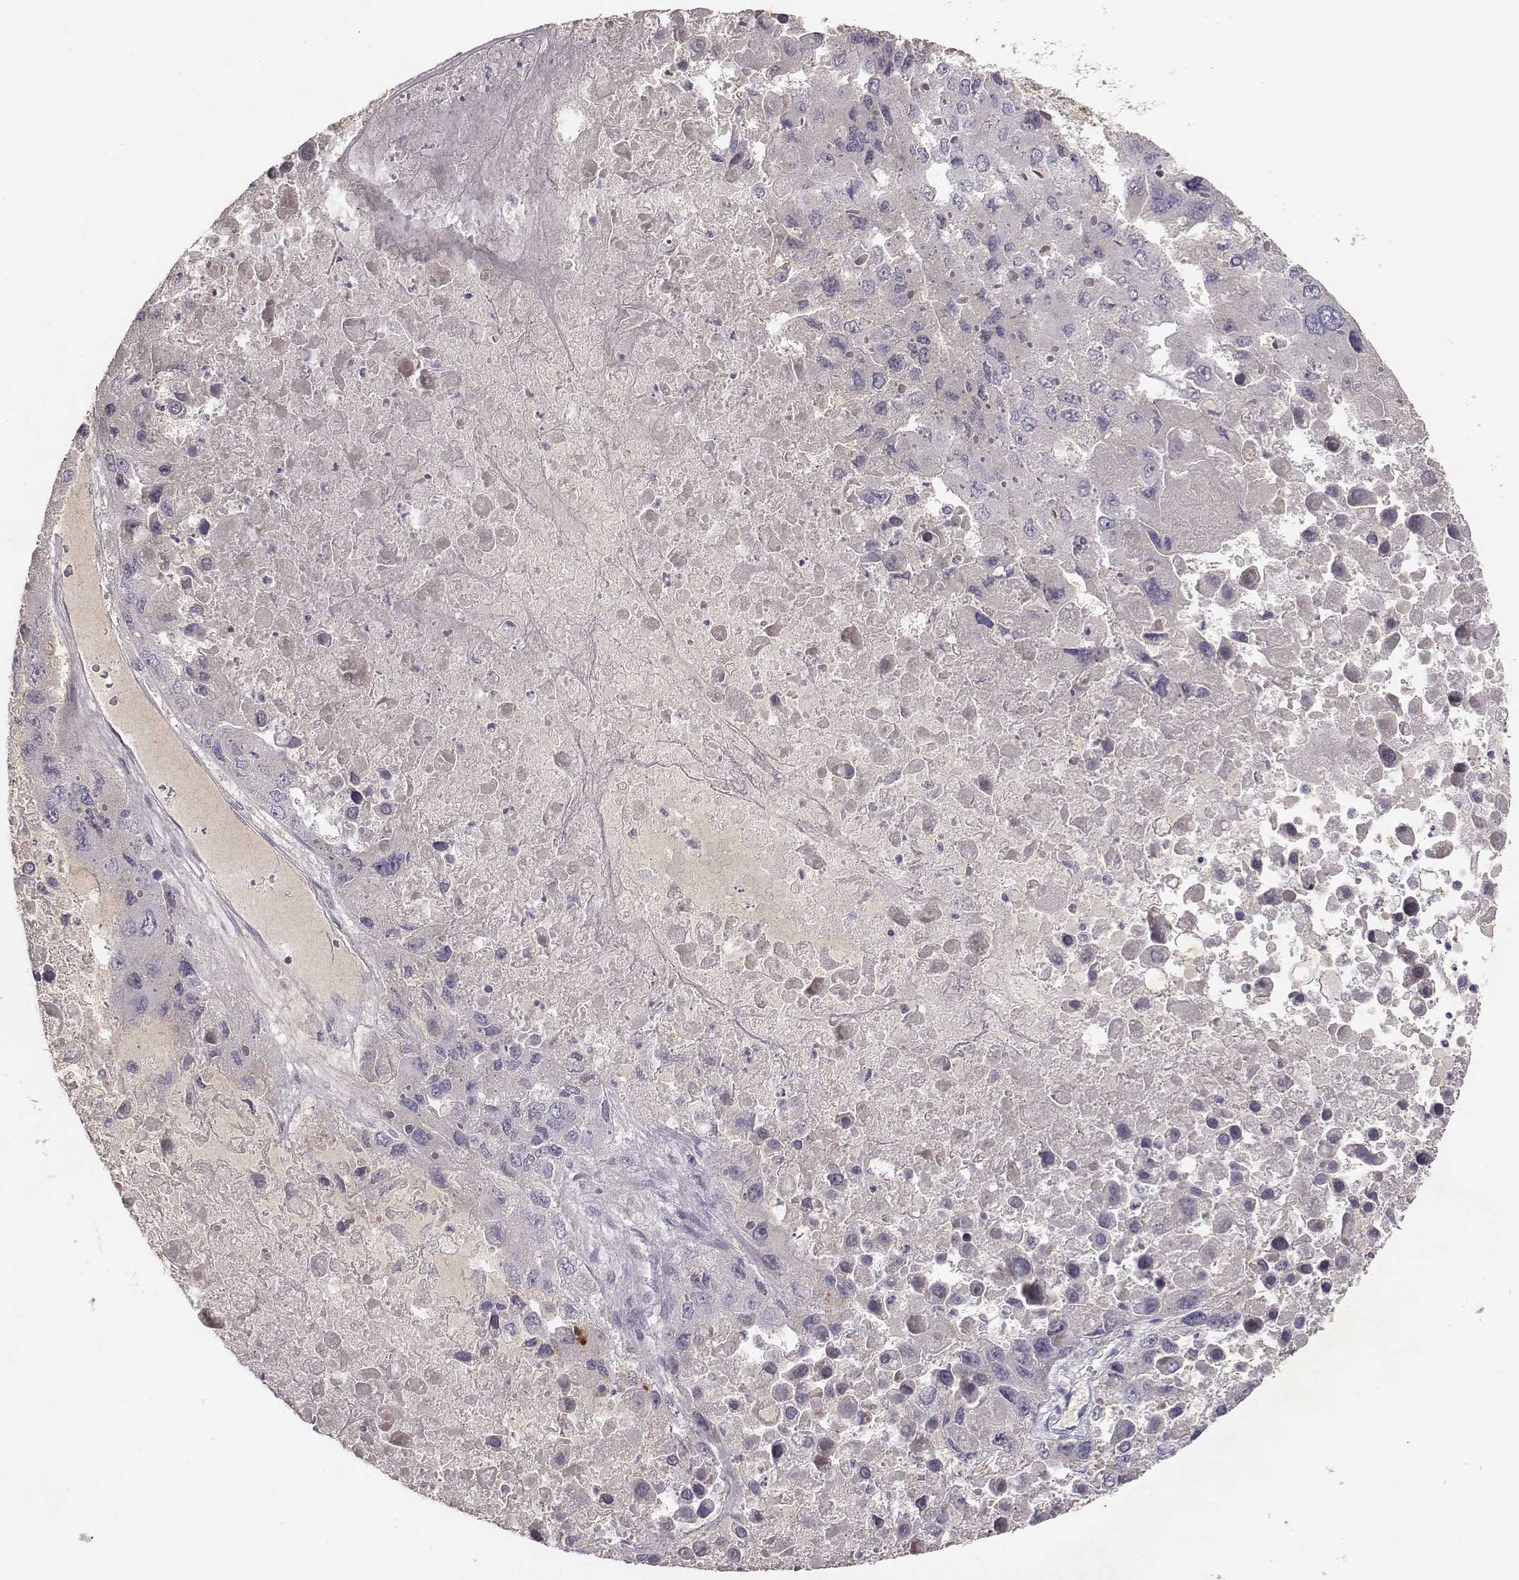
{"staining": {"intensity": "negative", "quantity": "none", "location": "none"}, "tissue": "liver cancer", "cell_type": "Tumor cells", "image_type": "cancer", "snomed": [{"axis": "morphology", "description": "Carcinoma, Hepatocellular, NOS"}, {"axis": "topography", "description": "Liver"}], "caption": "There is no significant staining in tumor cells of hepatocellular carcinoma (liver).", "gene": "SLC22A6", "patient": {"sex": "female", "age": 41}}